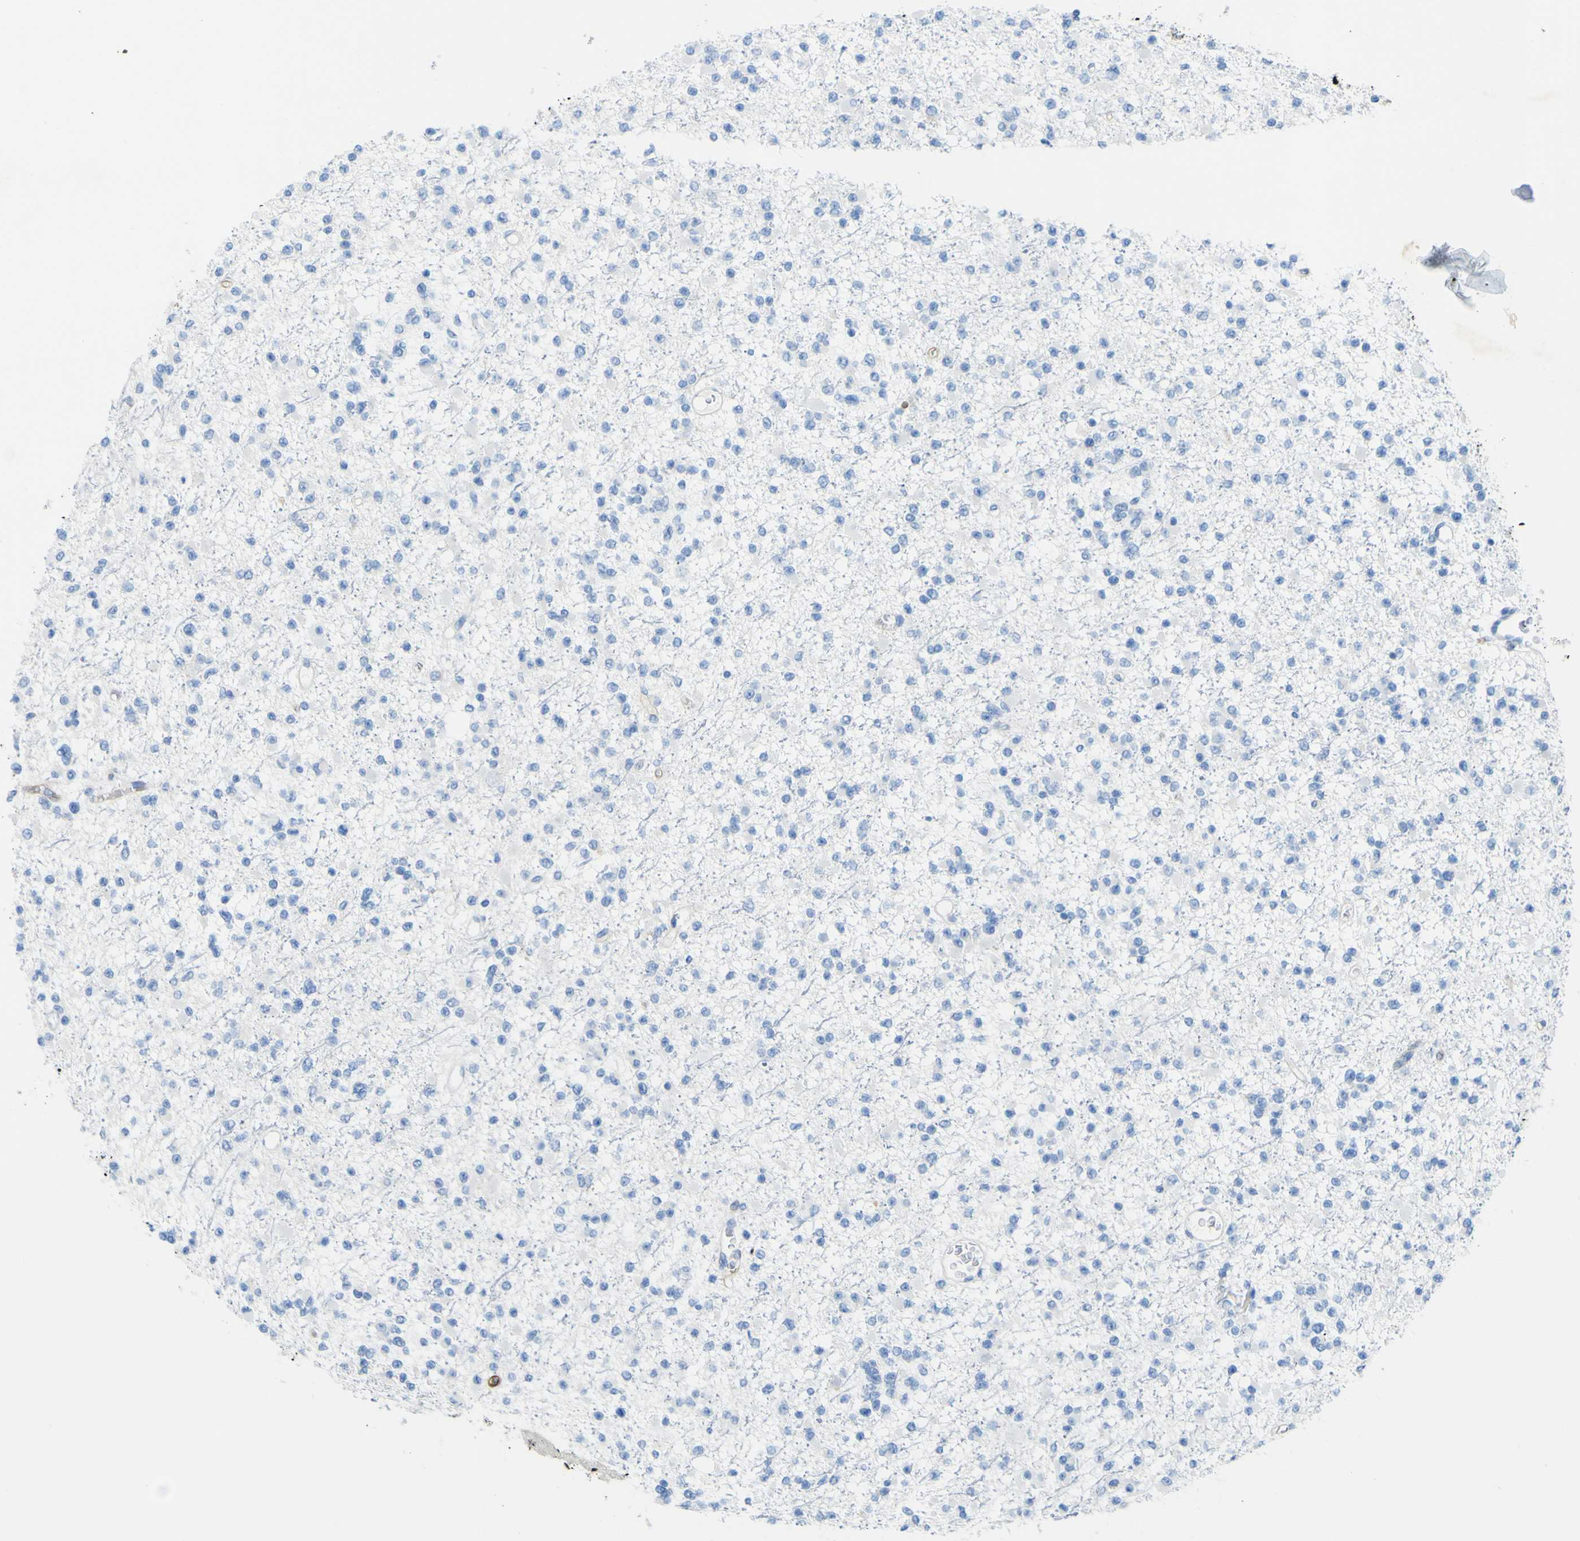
{"staining": {"intensity": "negative", "quantity": "none", "location": "none"}, "tissue": "glioma", "cell_type": "Tumor cells", "image_type": "cancer", "snomed": [{"axis": "morphology", "description": "Glioma, malignant, Low grade"}, {"axis": "topography", "description": "Brain"}], "caption": "Immunohistochemical staining of human glioma demonstrates no significant positivity in tumor cells.", "gene": "CD93", "patient": {"sex": "female", "age": 22}}